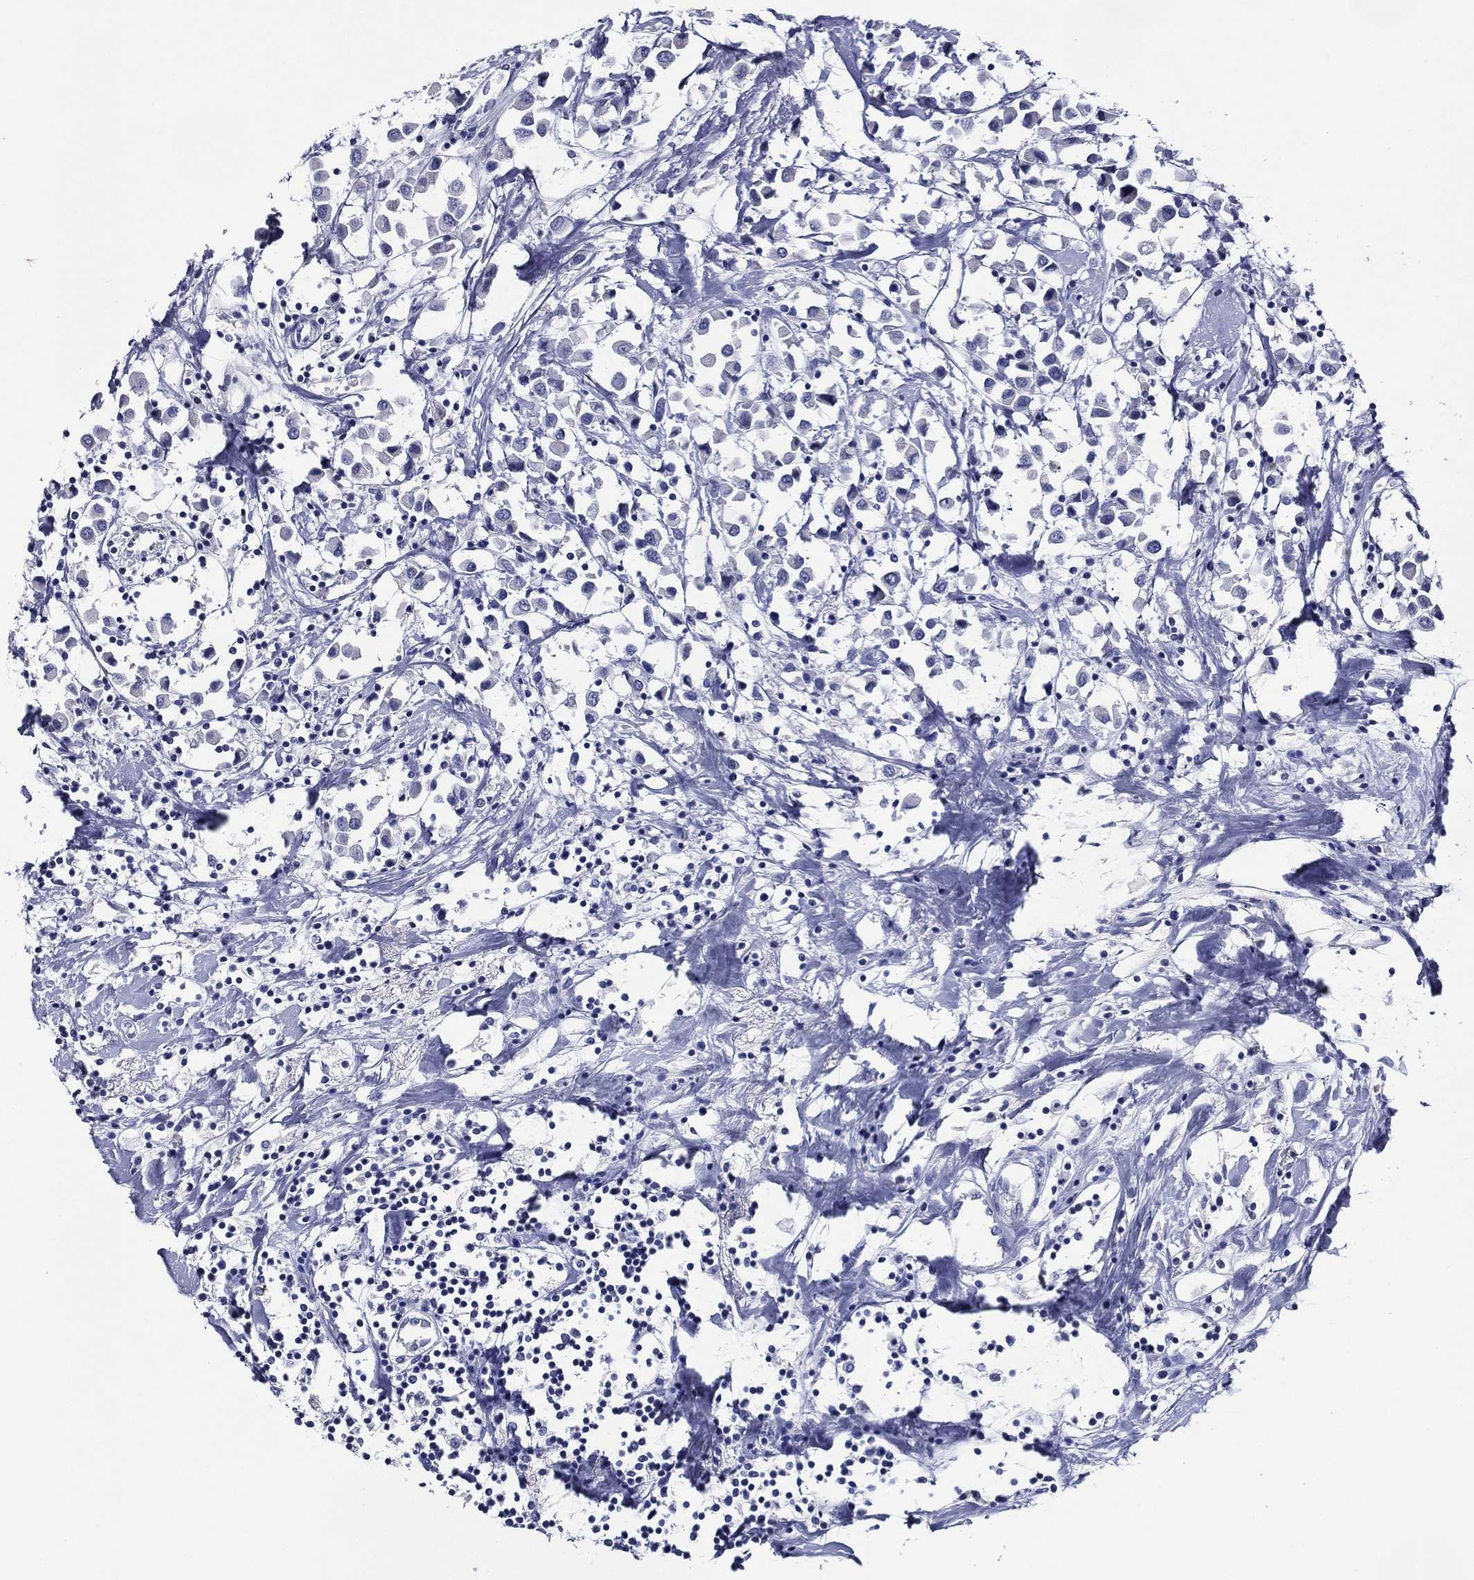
{"staining": {"intensity": "negative", "quantity": "none", "location": "none"}, "tissue": "breast cancer", "cell_type": "Tumor cells", "image_type": "cancer", "snomed": [{"axis": "morphology", "description": "Duct carcinoma"}, {"axis": "topography", "description": "Breast"}], "caption": "Immunohistochemistry image of neoplastic tissue: breast cancer stained with DAB demonstrates no significant protein expression in tumor cells.", "gene": "ACE2", "patient": {"sex": "female", "age": 61}}